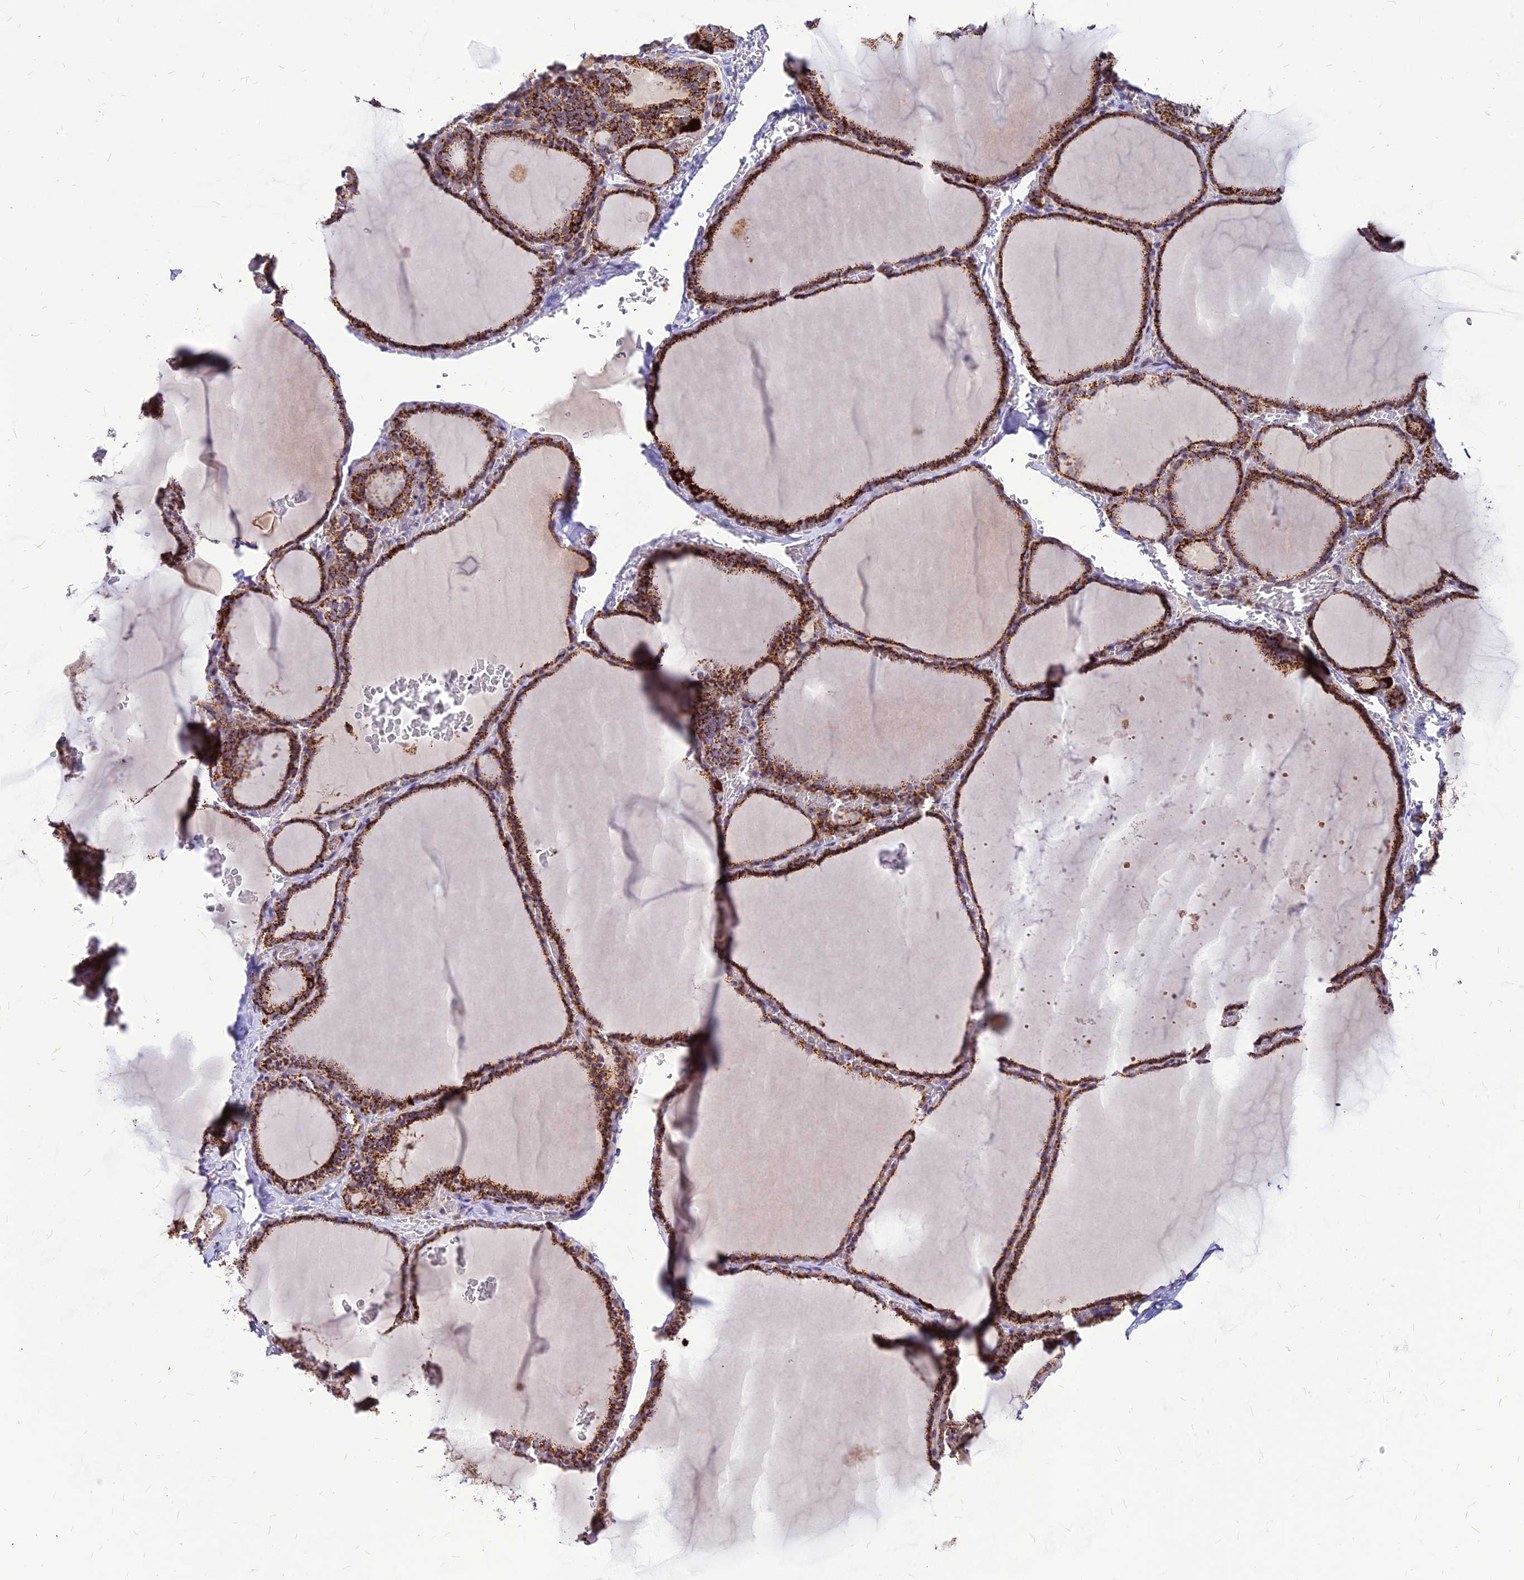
{"staining": {"intensity": "strong", "quantity": ">75%", "location": "cytoplasmic/membranous"}, "tissue": "thyroid gland", "cell_type": "Glandular cells", "image_type": "normal", "snomed": [{"axis": "morphology", "description": "Normal tissue, NOS"}, {"axis": "topography", "description": "Thyroid gland"}], "caption": "Glandular cells show high levels of strong cytoplasmic/membranous expression in about >75% of cells in unremarkable human thyroid gland. Using DAB (brown) and hematoxylin (blue) stains, captured at high magnification using brightfield microscopy.", "gene": "ECI1", "patient": {"sex": "female", "age": 39}}